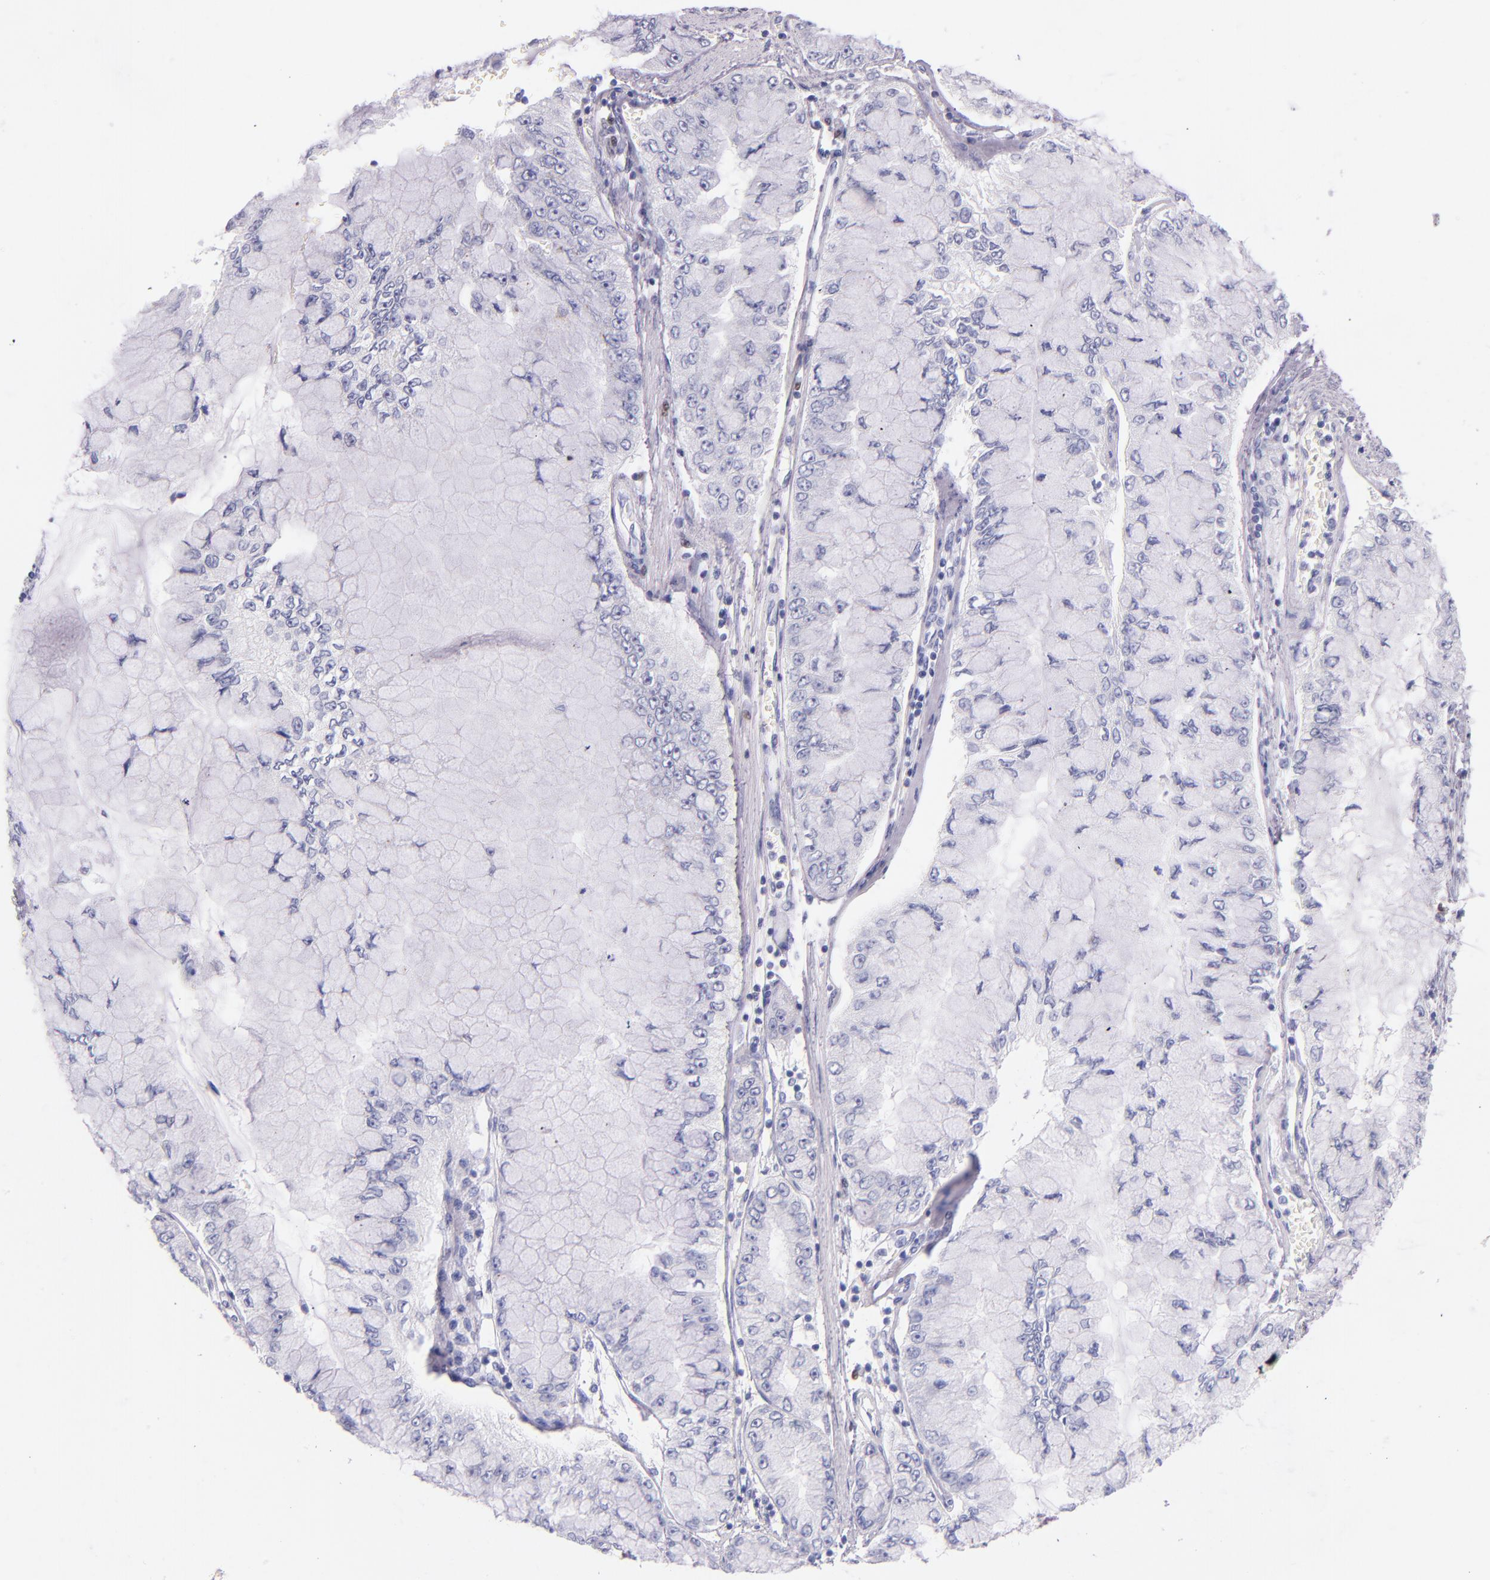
{"staining": {"intensity": "negative", "quantity": "none", "location": "none"}, "tissue": "liver cancer", "cell_type": "Tumor cells", "image_type": "cancer", "snomed": [{"axis": "morphology", "description": "Cholangiocarcinoma"}, {"axis": "topography", "description": "Liver"}], "caption": "An IHC photomicrograph of liver cancer (cholangiocarcinoma) is shown. There is no staining in tumor cells of liver cancer (cholangiocarcinoma).", "gene": "IRF4", "patient": {"sex": "female", "age": 79}}